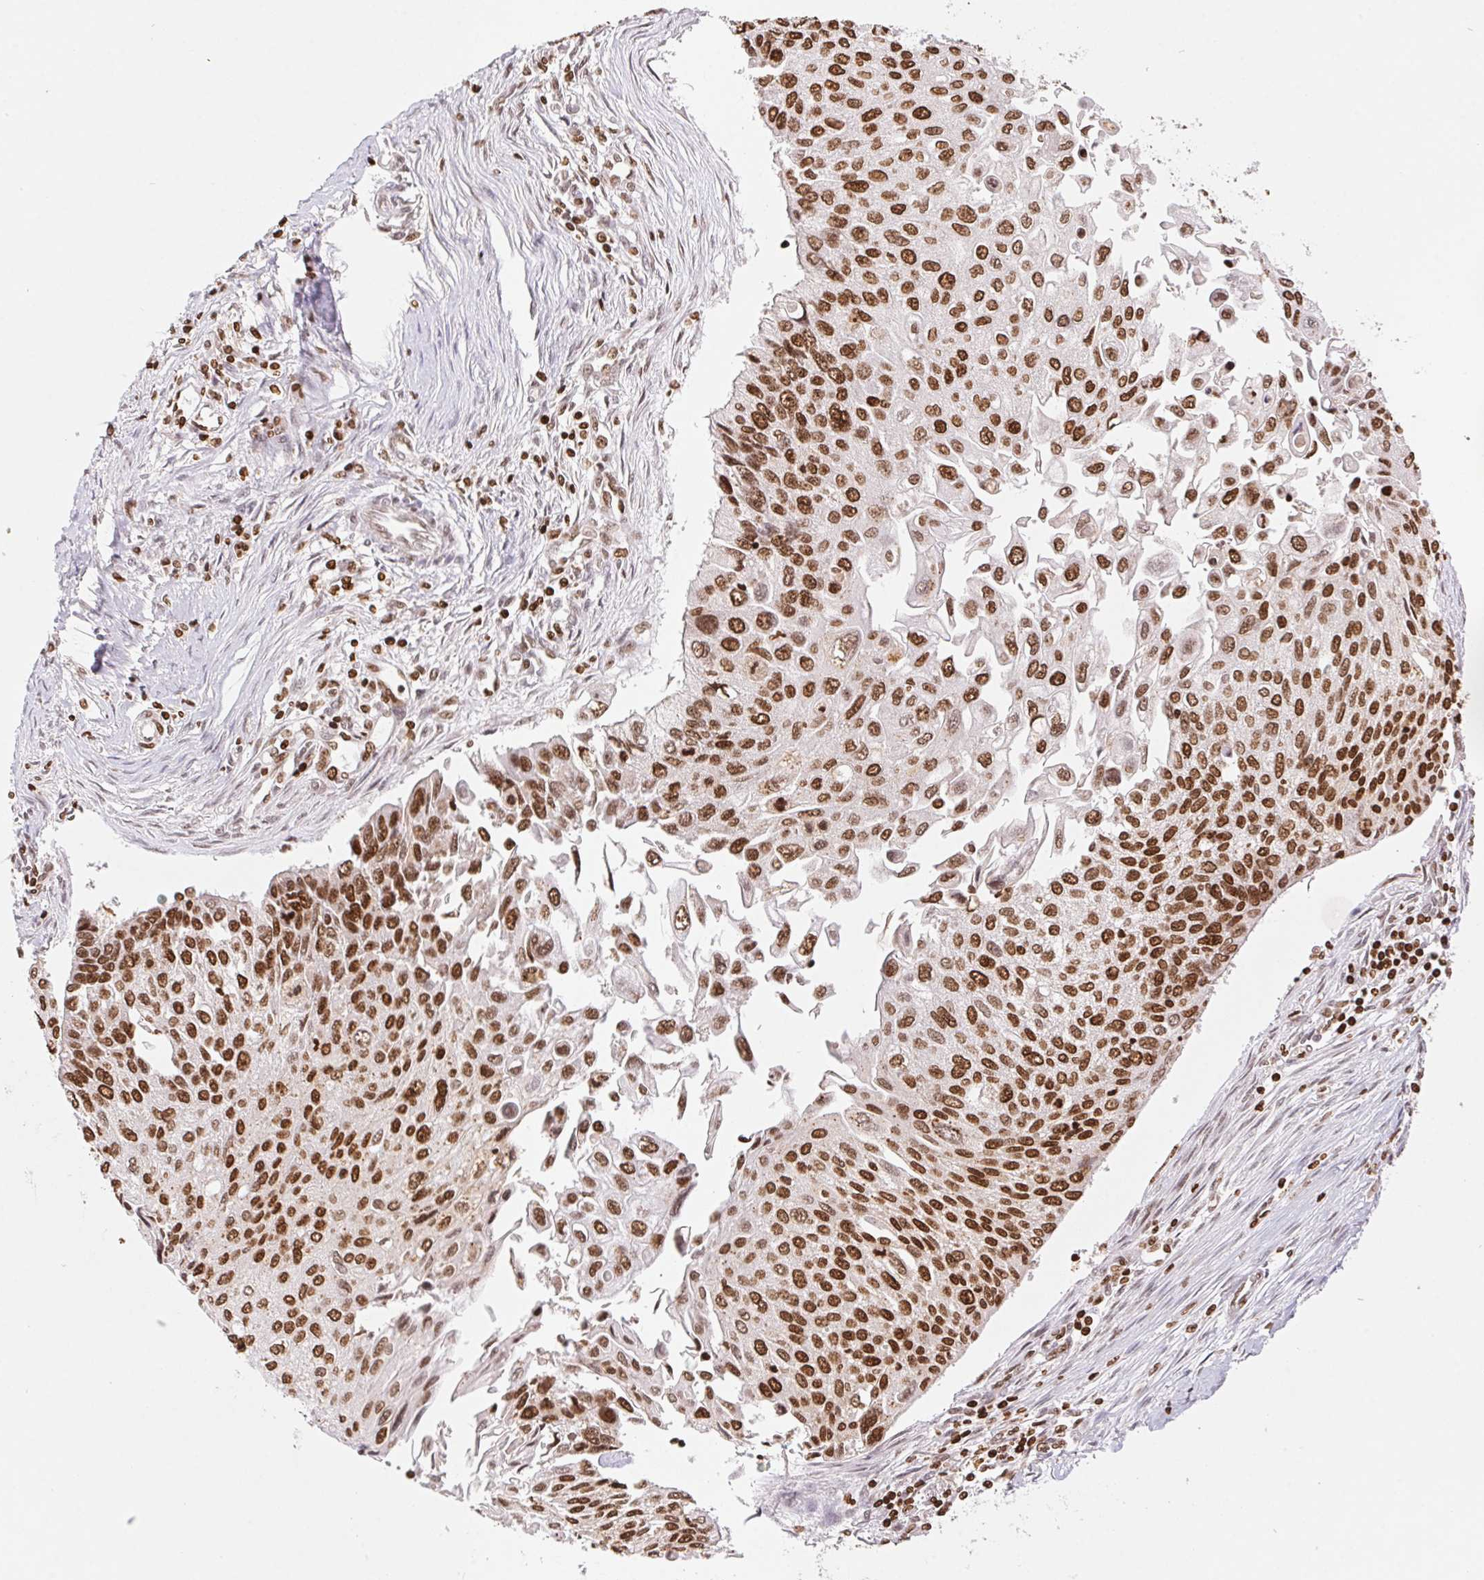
{"staining": {"intensity": "strong", "quantity": ">75%", "location": "nuclear"}, "tissue": "lung cancer", "cell_type": "Tumor cells", "image_type": "cancer", "snomed": [{"axis": "morphology", "description": "Squamous cell carcinoma, NOS"}, {"axis": "morphology", "description": "Squamous cell carcinoma, metastatic, NOS"}, {"axis": "topography", "description": "Lung"}], "caption": "This histopathology image displays lung squamous cell carcinoma stained with immunohistochemistry to label a protein in brown. The nuclear of tumor cells show strong positivity for the protein. Nuclei are counter-stained blue.", "gene": "POLD3", "patient": {"sex": "male", "age": 63}}